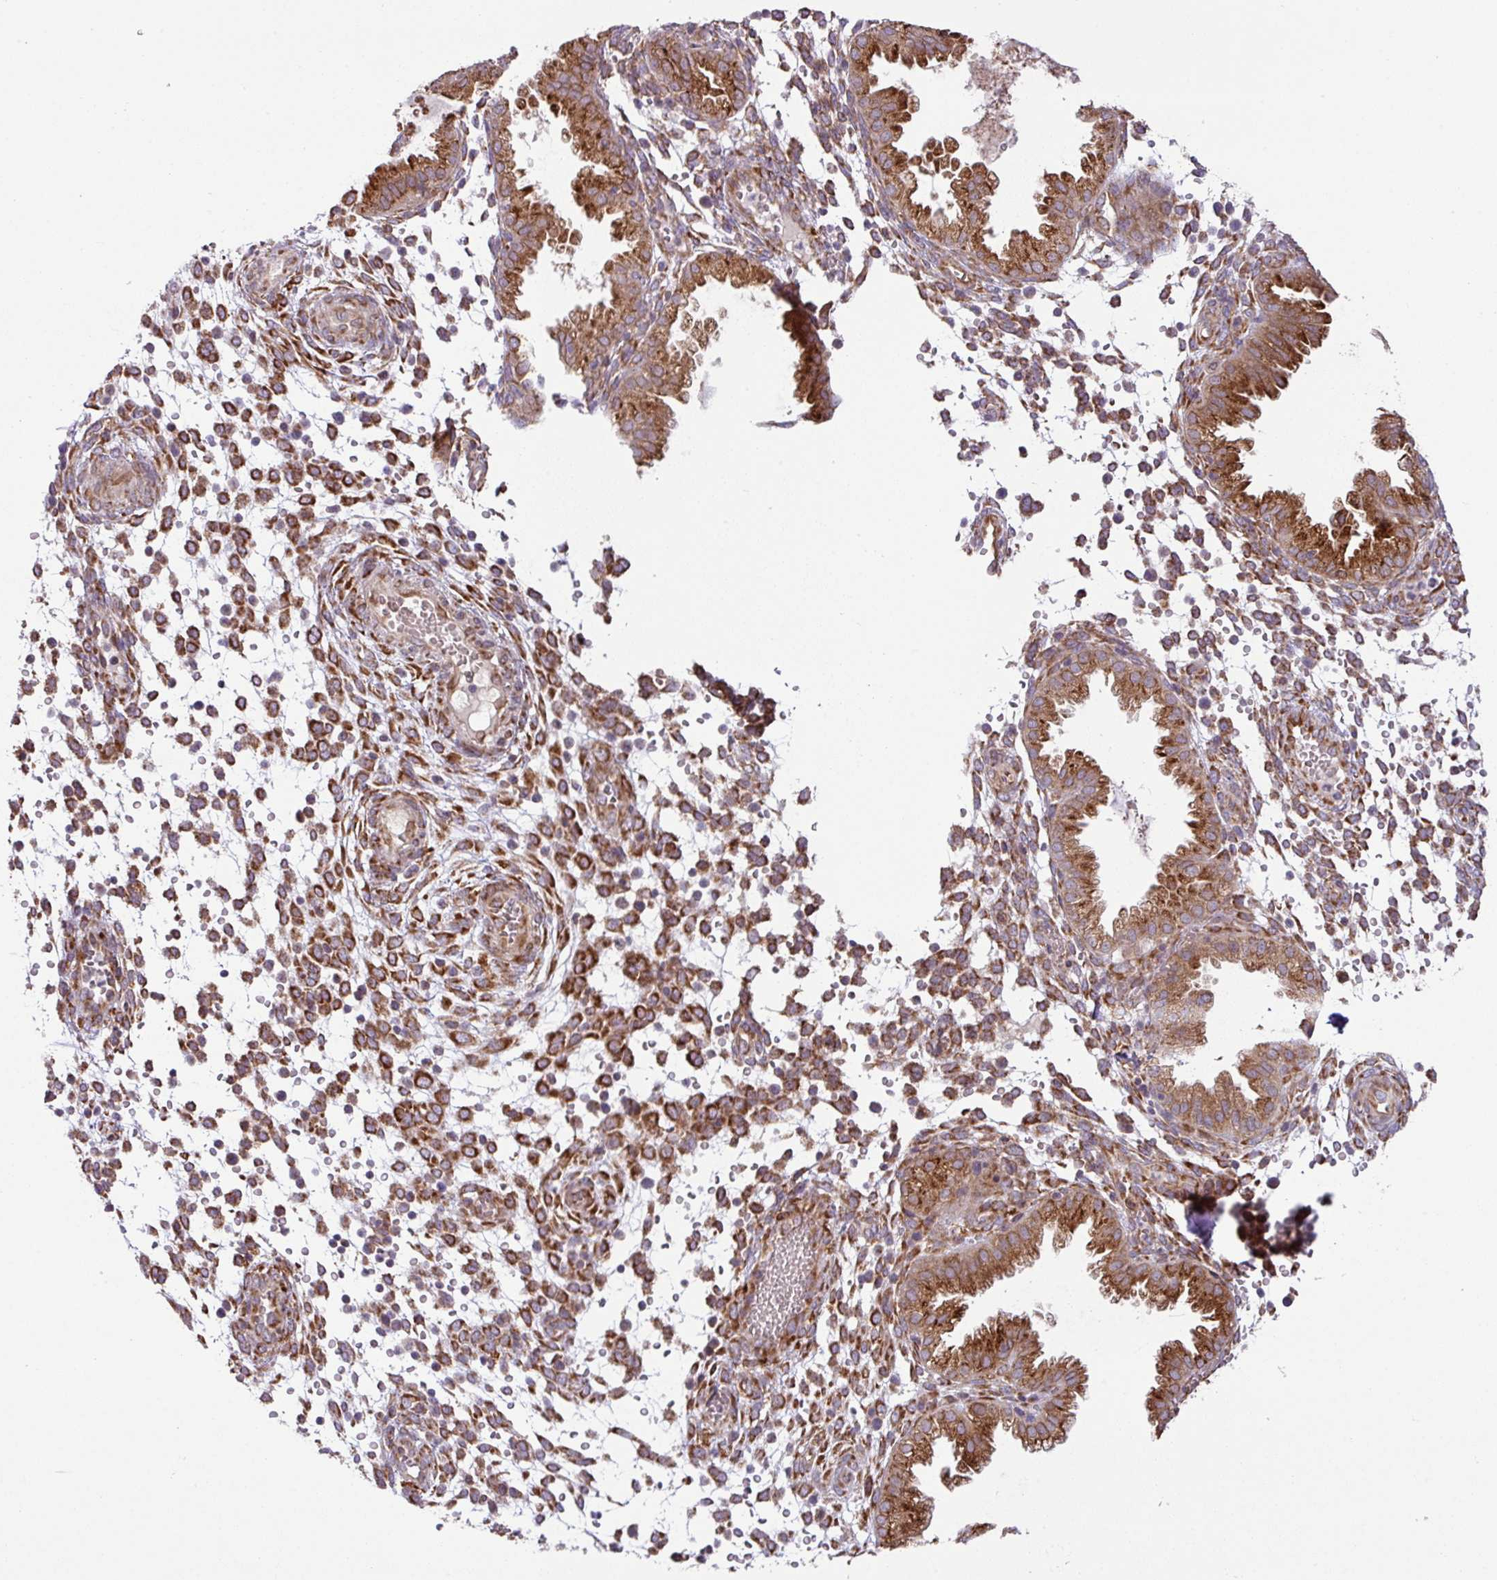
{"staining": {"intensity": "strong", "quantity": ">75%", "location": "cytoplasmic/membranous"}, "tissue": "endometrium", "cell_type": "Cells in endometrial stroma", "image_type": "normal", "snomed": [{"axis": "morphology", "description": "Normal tissue, NOS"}, {"axis": "topography", "description": "Endometrium"}], "caption": "Endometrium stained with DAB immunohistochemistry reveals high levels of strong cytoplasmic/membranous positivity in approximately >75% of cells in endometrial stroma.", "gene": "SLC39A7", "patient": {"sex": "female", "age": 33}}